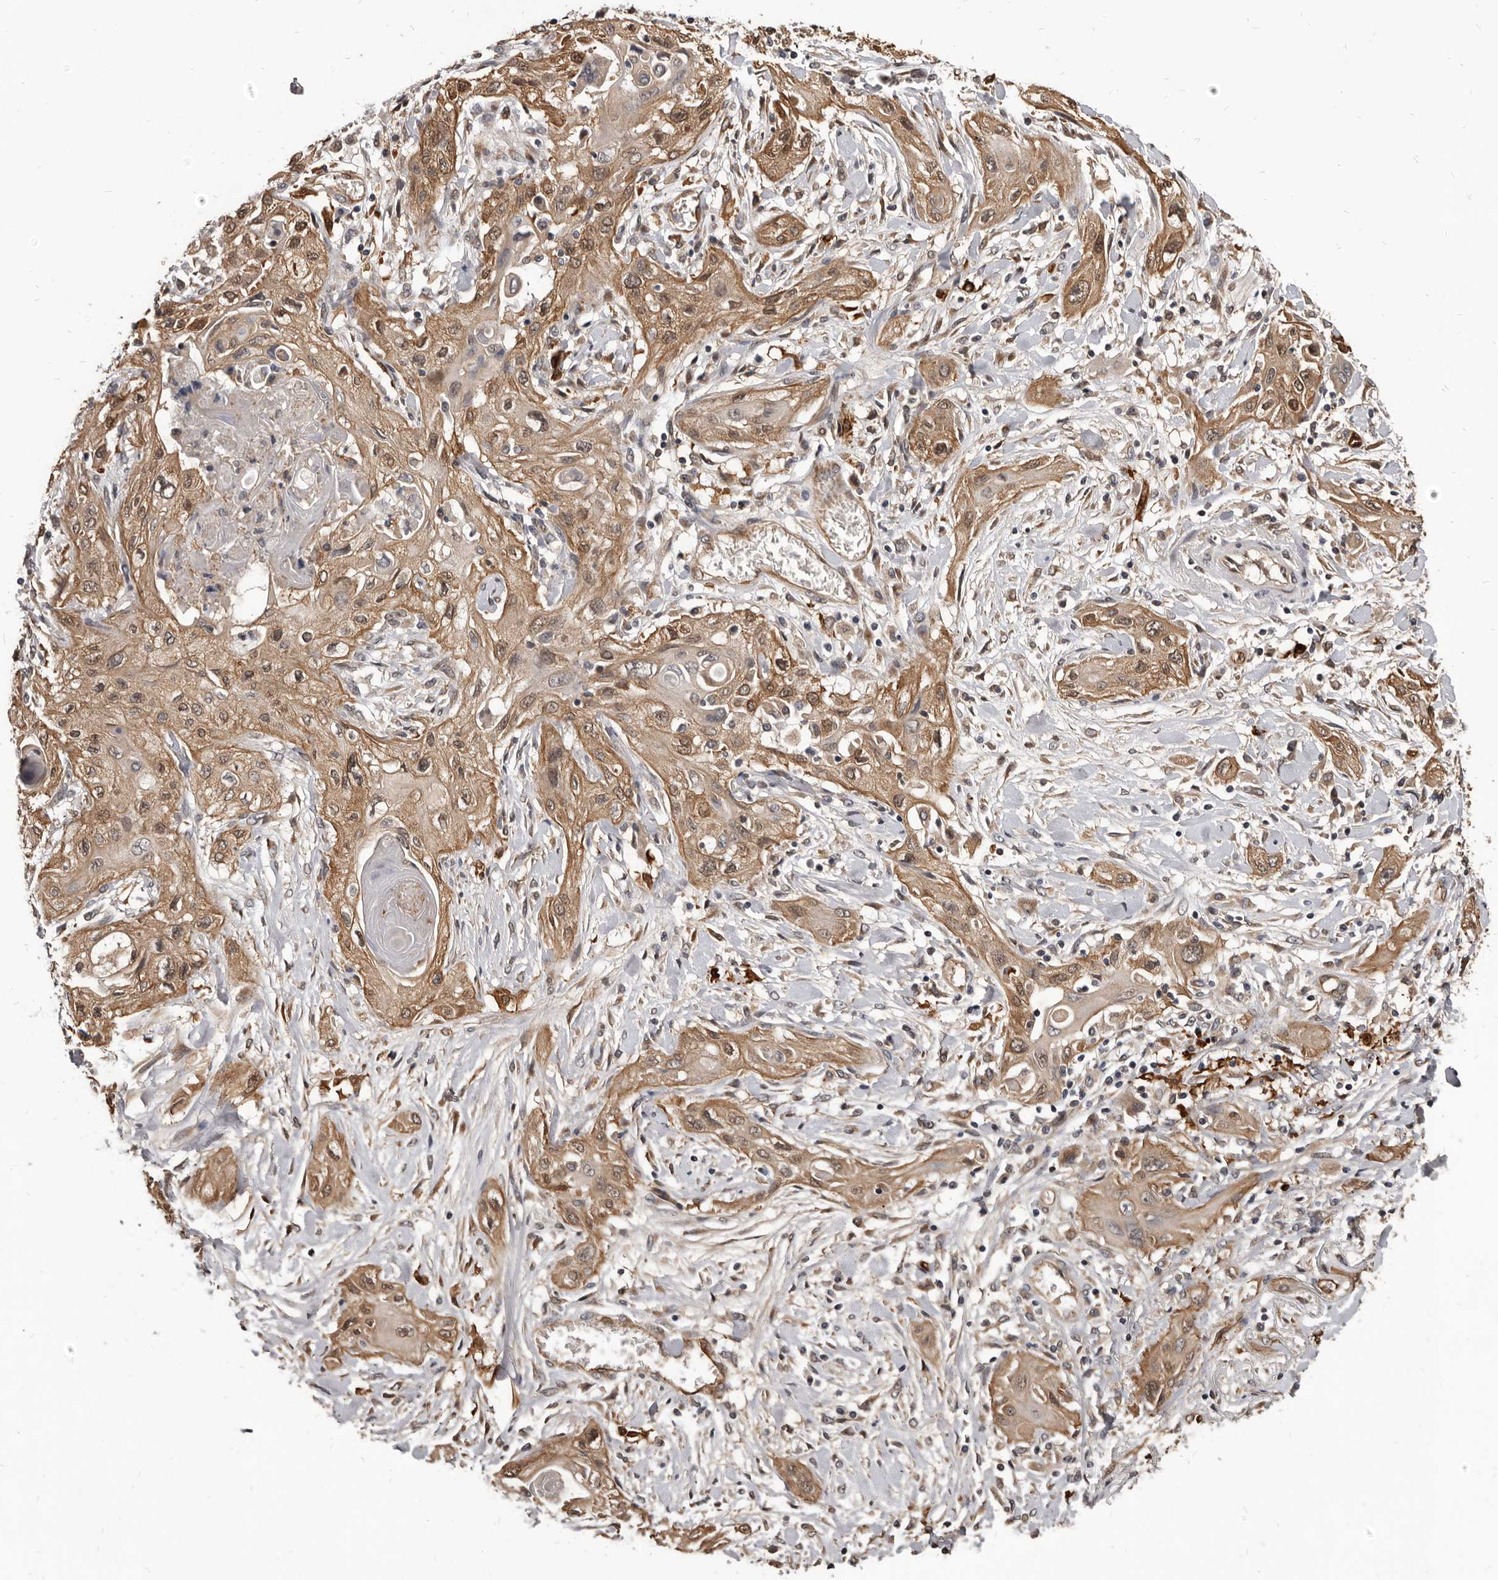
{"staining": {"intensity": "moderate", "quantity": ">75%", "location": "cytoplasmic/membranous"}, "tissue": "lung cancer", "cell_type": "Tumor cells", "image_type": "cancer", "snomed": [{"axis": "morphology", "description": "Squamous cell carcinoma, NOS"}, {"axis": "topography", "description": "Lung"}], "caption": "An immunohistochemistry (IHC) photomicrograph of tumor tissue is shown. Protein staining in brown labels moderate cytoplasmic/membranous positivity in squamous cell carcinoma (lung) within tumor cells. The protein is shown in brown color, while the nuclei are stained blue.", "gene": "ADAMTS20", "patient": {"sex": "female", "age": 47}}